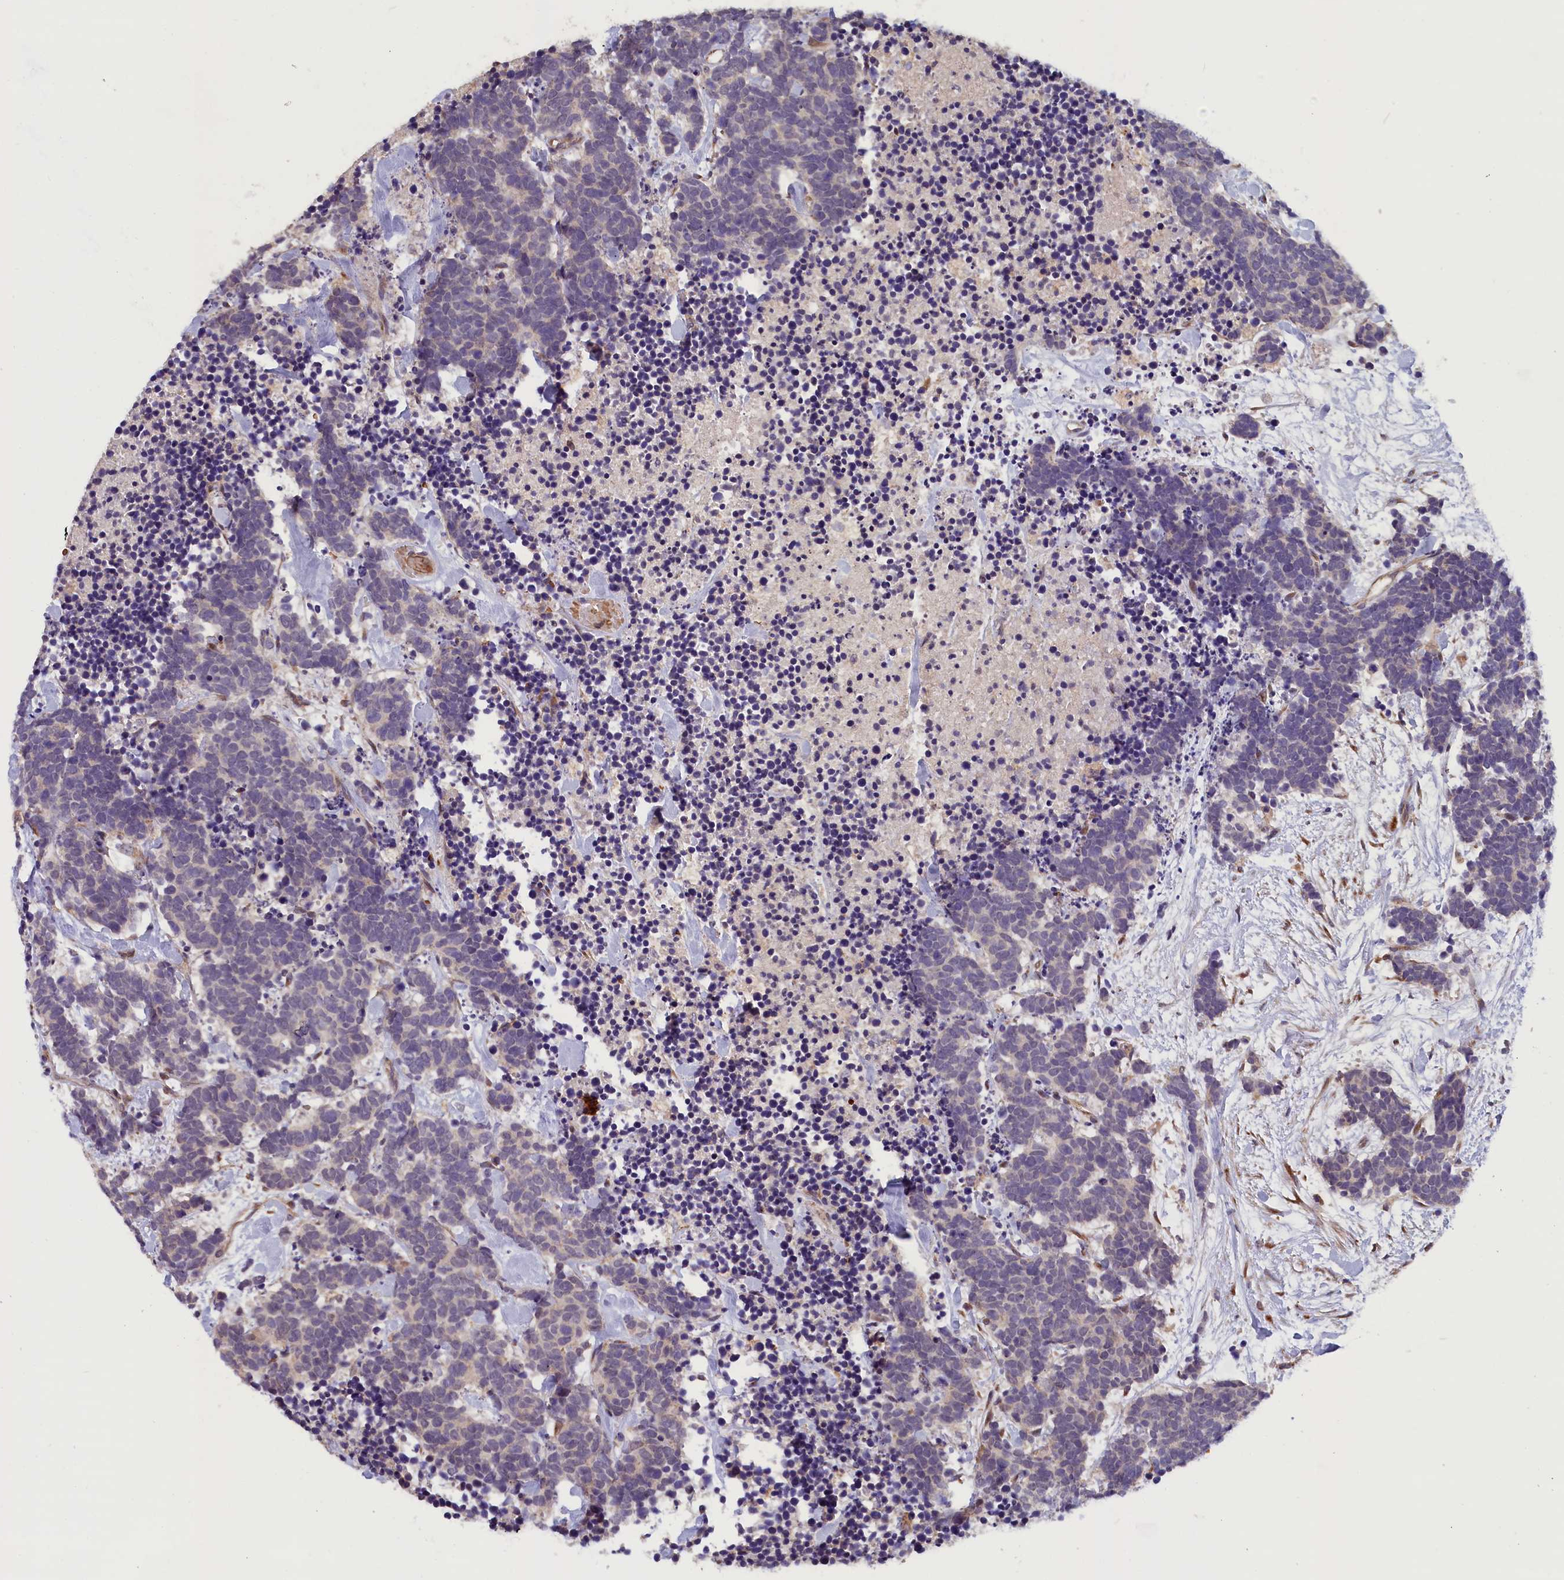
{"staining": {"intensity": "weak", "quantity": "25%-75%", "location": "cytoplasmic/membranous"}, "tissue": "carcinoid", "cell_type": "Tumor cells", "image_type": "cancer", "snomed": [{"axis": "morphology", "description": "Carcinoma, NOS"}, {"axis": "morphology", "description": "Carcinoid, malignant, NOS"}, {"axis": "topography", "description": "Prostate"}], "caption": "Immunohistochemical staining of carcinoma exhibits low levels of weak cytoplasmic/membranous expression in about 25%-75% of tumor cells.", "gene": "CCDC9B", "patient": {"sex": "male", "age": 57}}